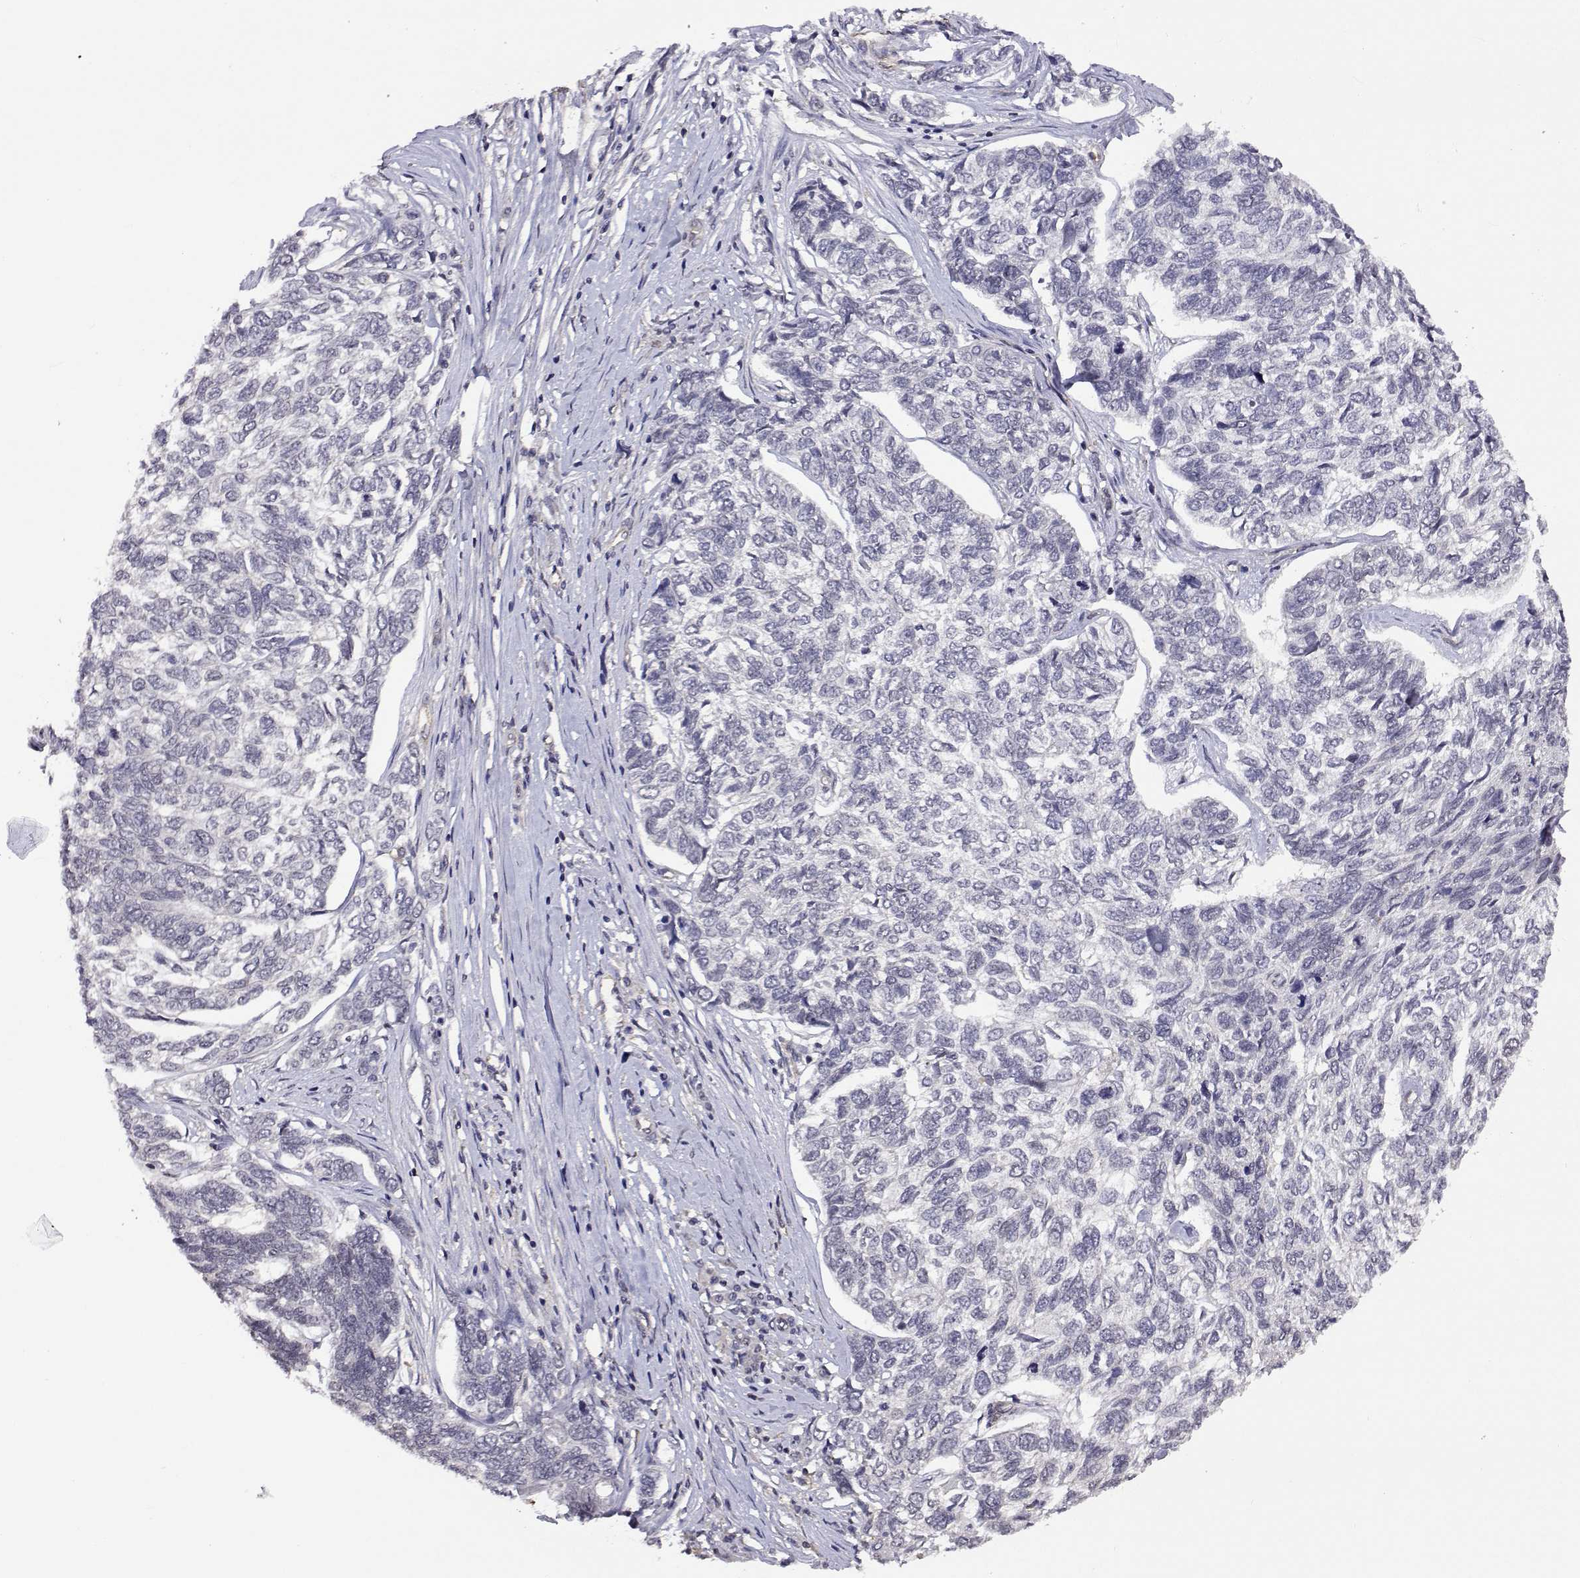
{"staining": {"intensity": "negative", "quantity": "none", "location": "none"}, "tissue": "skin cancer", "cell_type": "Tumor cells", "image_type": "cancer", "snomed": [{"axis": "morphology", "description": "Basal cell carcinoma"}, {"axis": "topography", "description": "Skin"}], "caption": "There is no significant expression in tumor cells of skin cancer (basal cell carcinoma).", "gene": "NHP2", "patient": {"sex": "female", "age": 65}}